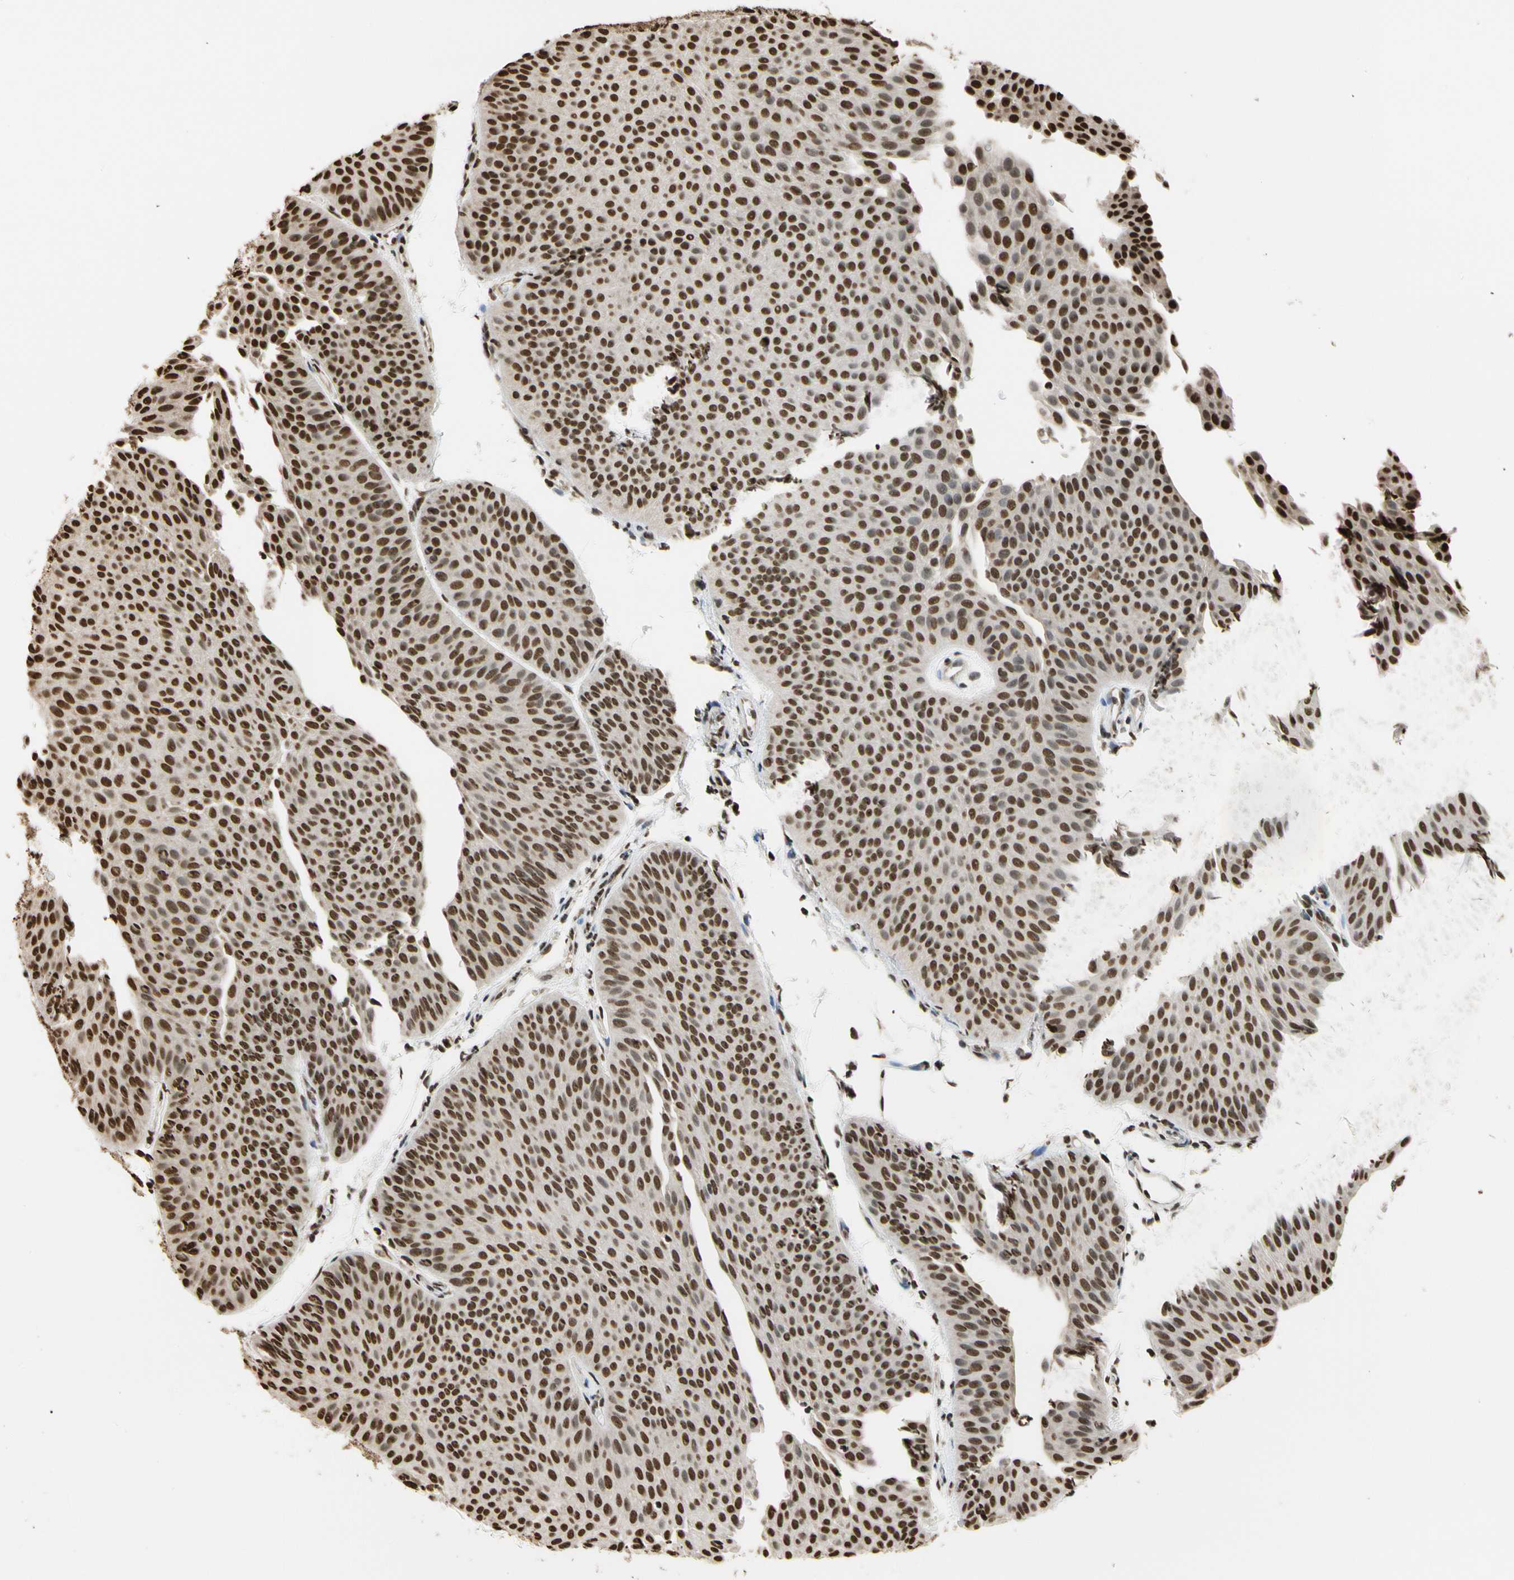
{"staining": {"intensity": "strong", "quantity": ">75%", "location": "nuclear"}, "tissue": "urothelial cancer", "cell_type": "Tumor cells", "image_type": "cancer", "snomed": [{"axis": "morphology", "description": "Urothelial carcinoma, Low grade"}, {"axis": "topography", "description": "Urinary bladder"}], "caption": "Brown immunohistochemical staining in low-grade urothelial carcinoma demonstrates strong nuclear expression in about >75% of tumor cells. (Stains: DAB (3,3'-diaminobenzidine) in brown, nuclei in blue, Microscopy: brightfield microscopy at high magnification).", "gene": "HNRNPK", "patient": {"sex": "female", "age": 60}}